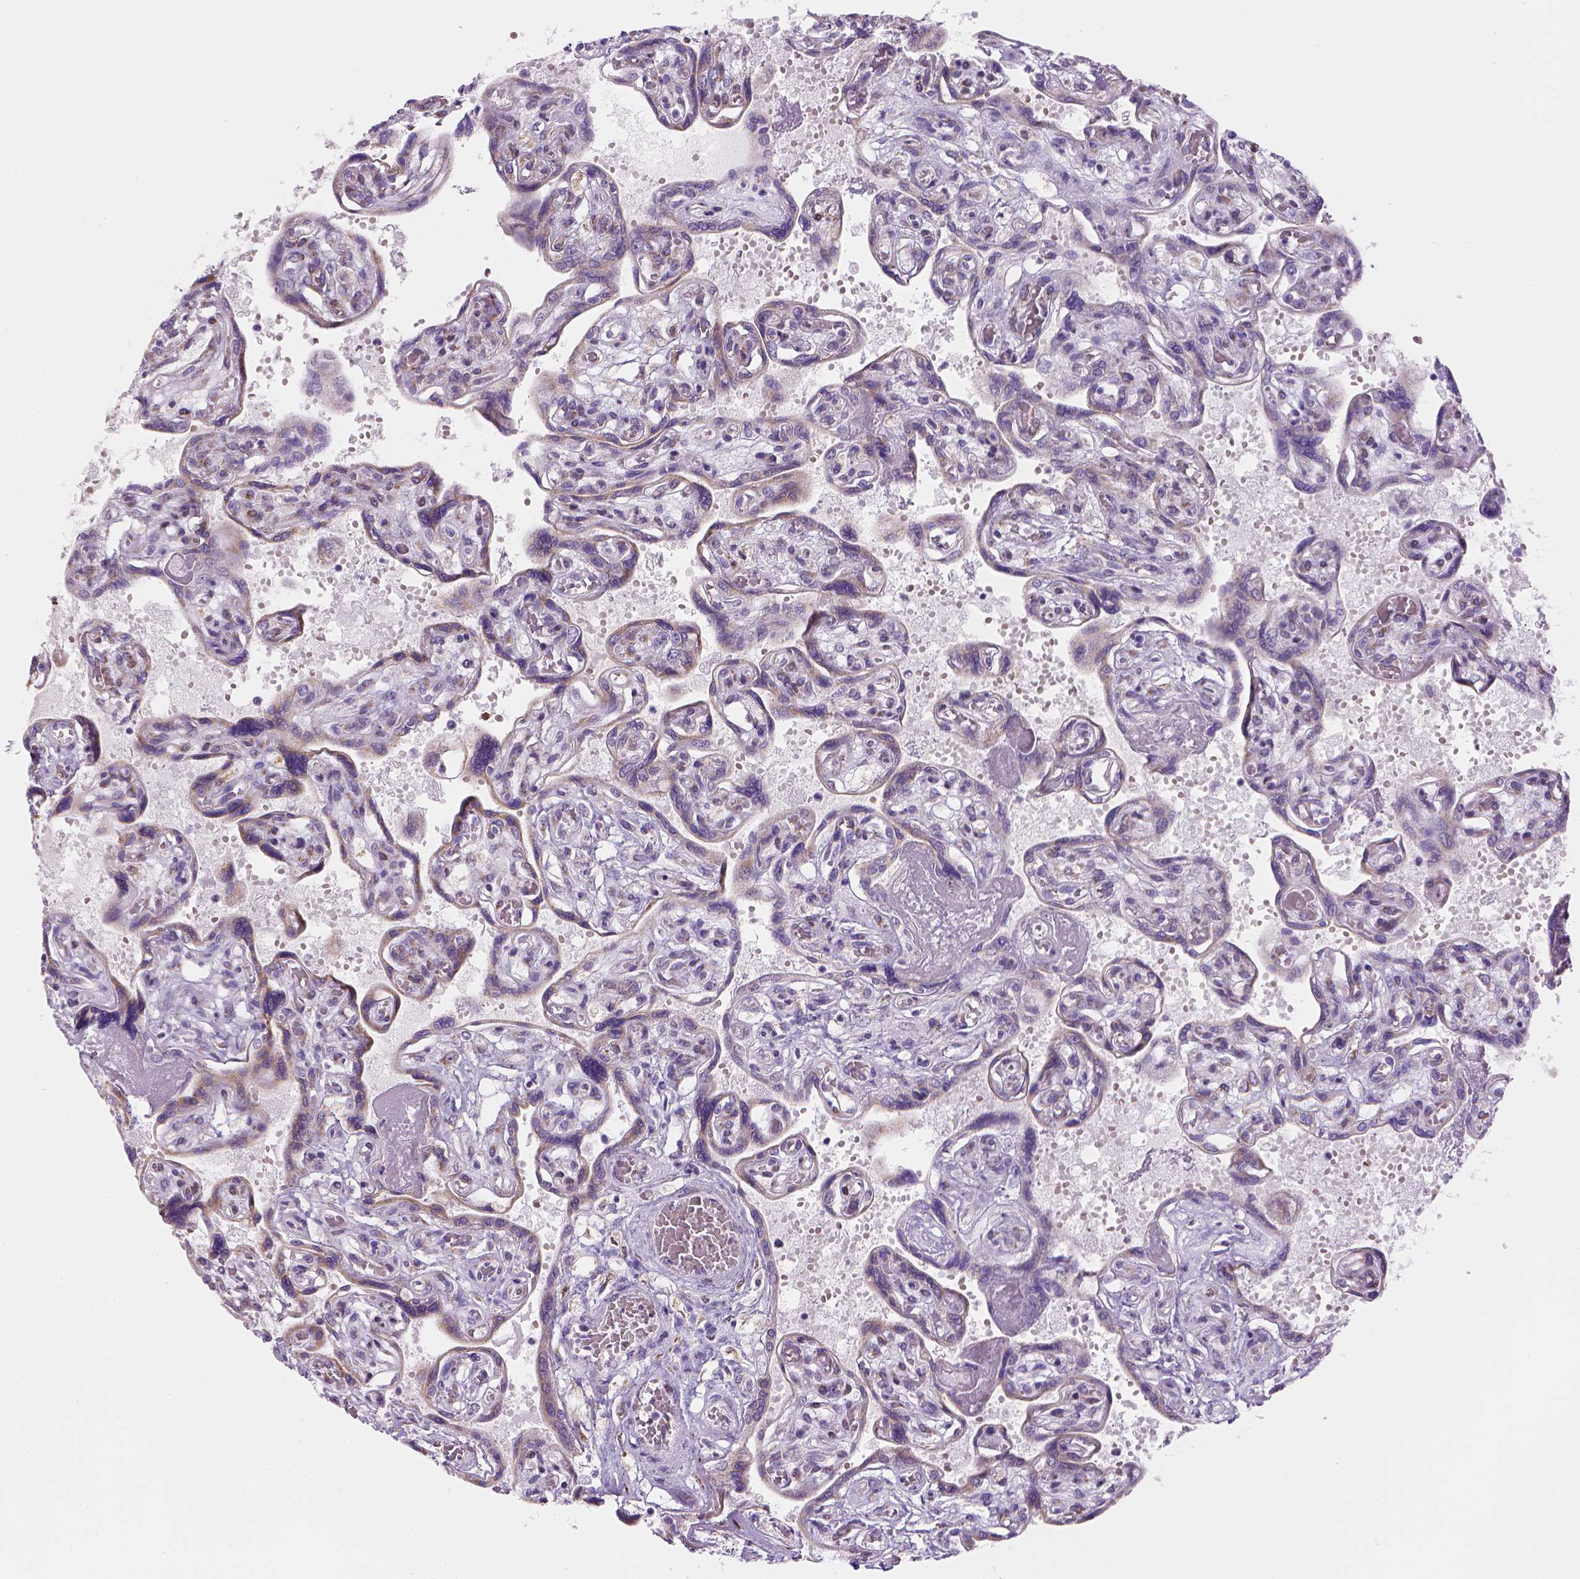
{"staining": {"intensity": "negative", "quantity": "none", "location": "none"}, "tissue": "placenta", "cell_type": "Decidual cells", "image_type": "normal", "snomed": [{"axis": "morphology", "description": "Normal tissue, NOS"}, {"axis": "topography", "description": "Placenta"}], "caption": "DAB (3,3'-diaminobenzidine) immunohistochemical staining of unremarkable placenta displays no significant staining in decidual cells. The staining is performed using DAB brown chromogen with nuclei counter-stained in using hematoxylin.", "gene": "CES2", "patient": {"sex": "female", "age": 32}}